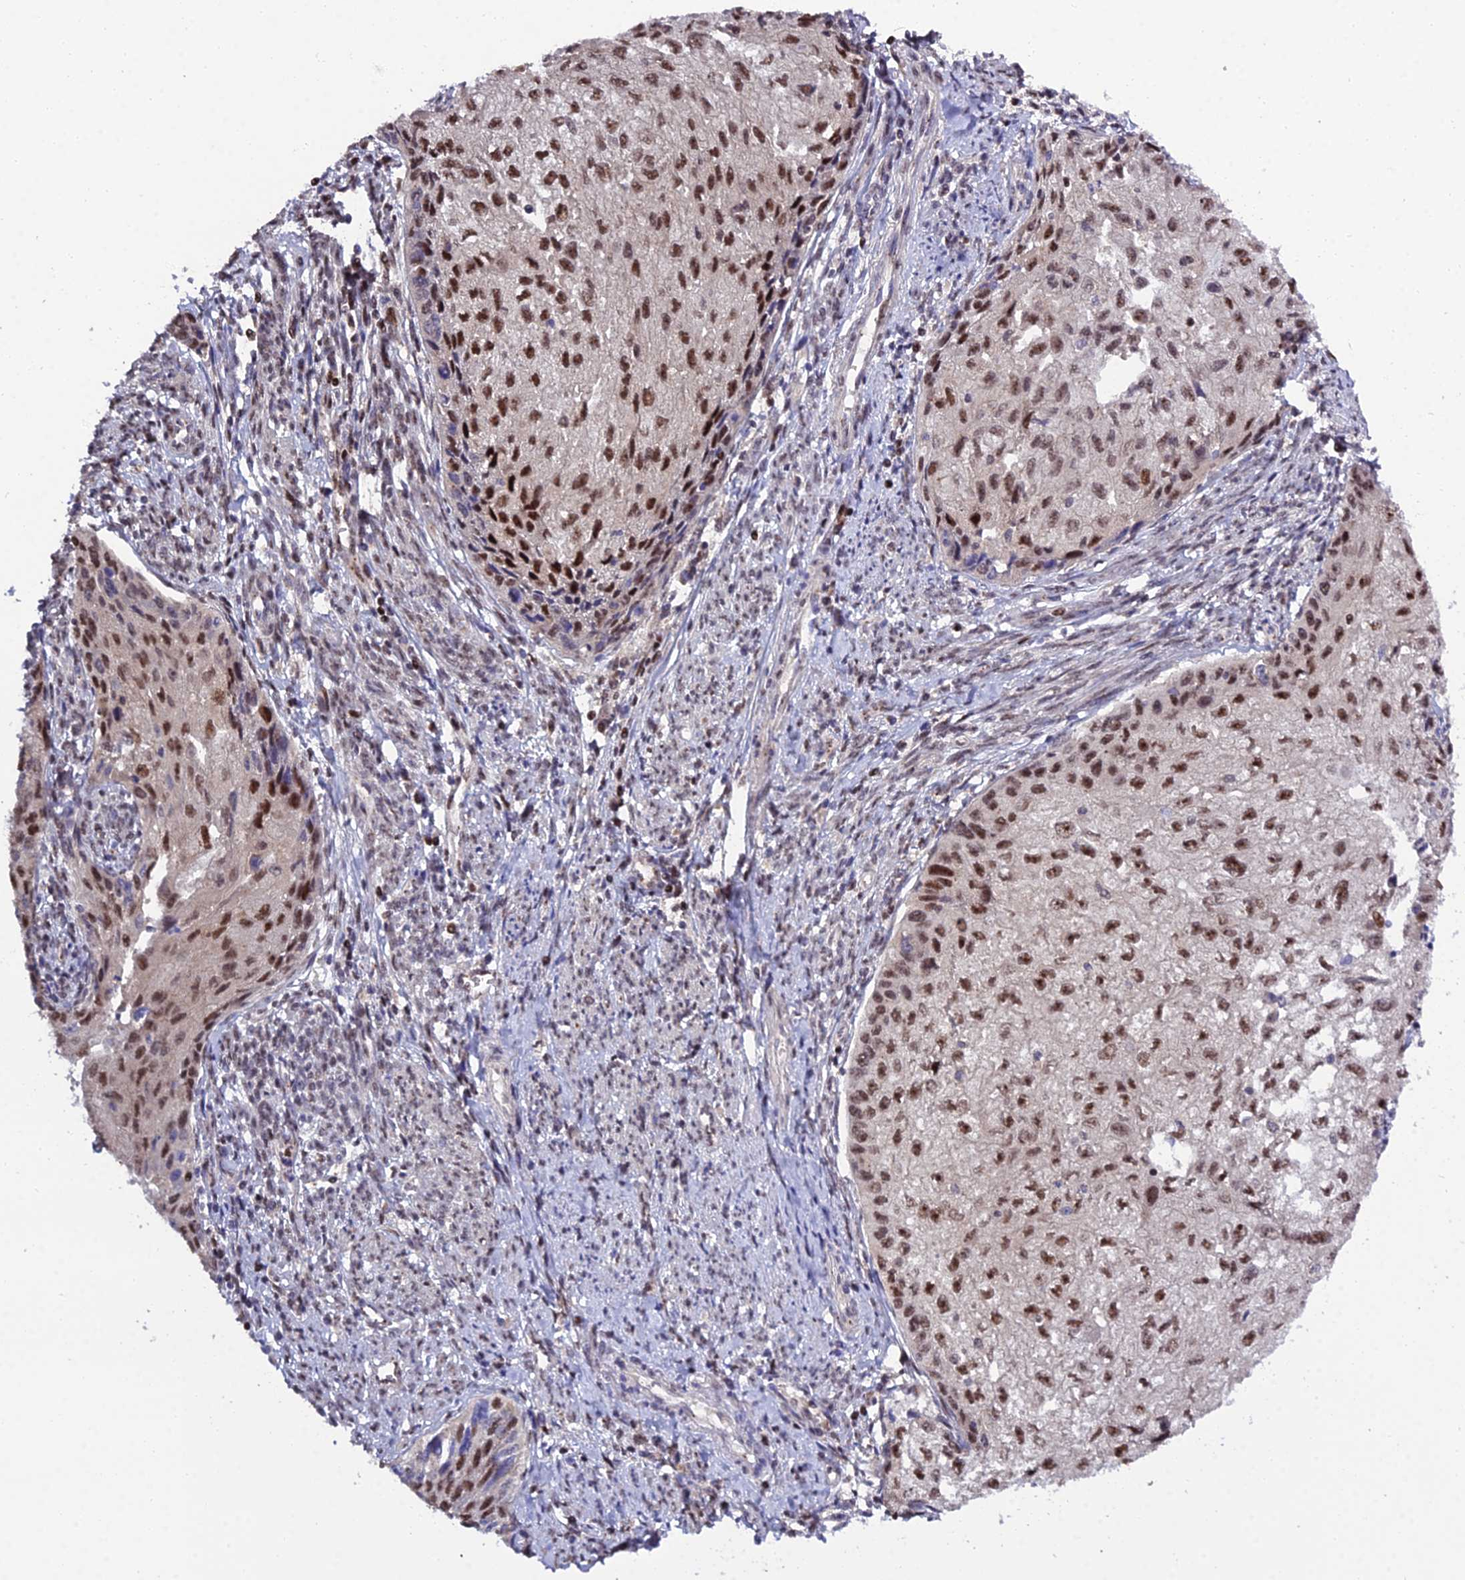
{"staining": {"intensity": "moderate", "quantity": ">75%", "location": "nuclear"}, "tissue": "cervical cancer", "cell_type": "Tumor cells", "image_type": "cancer", "snomed": [{"axis": "morphology", "description": "Squamous cell carcinoma, NOS"}, {"axis": "topography", "description": "Cervix"}], "caption": "Immunohistochemical staining of cervical squamous cell carcinoma demonstrates medium levels of moderate nuclear protein positivity in about >75% of tumor cells.", "gene": "ARL2", "patient": {"sex": "female", "age": 67}}